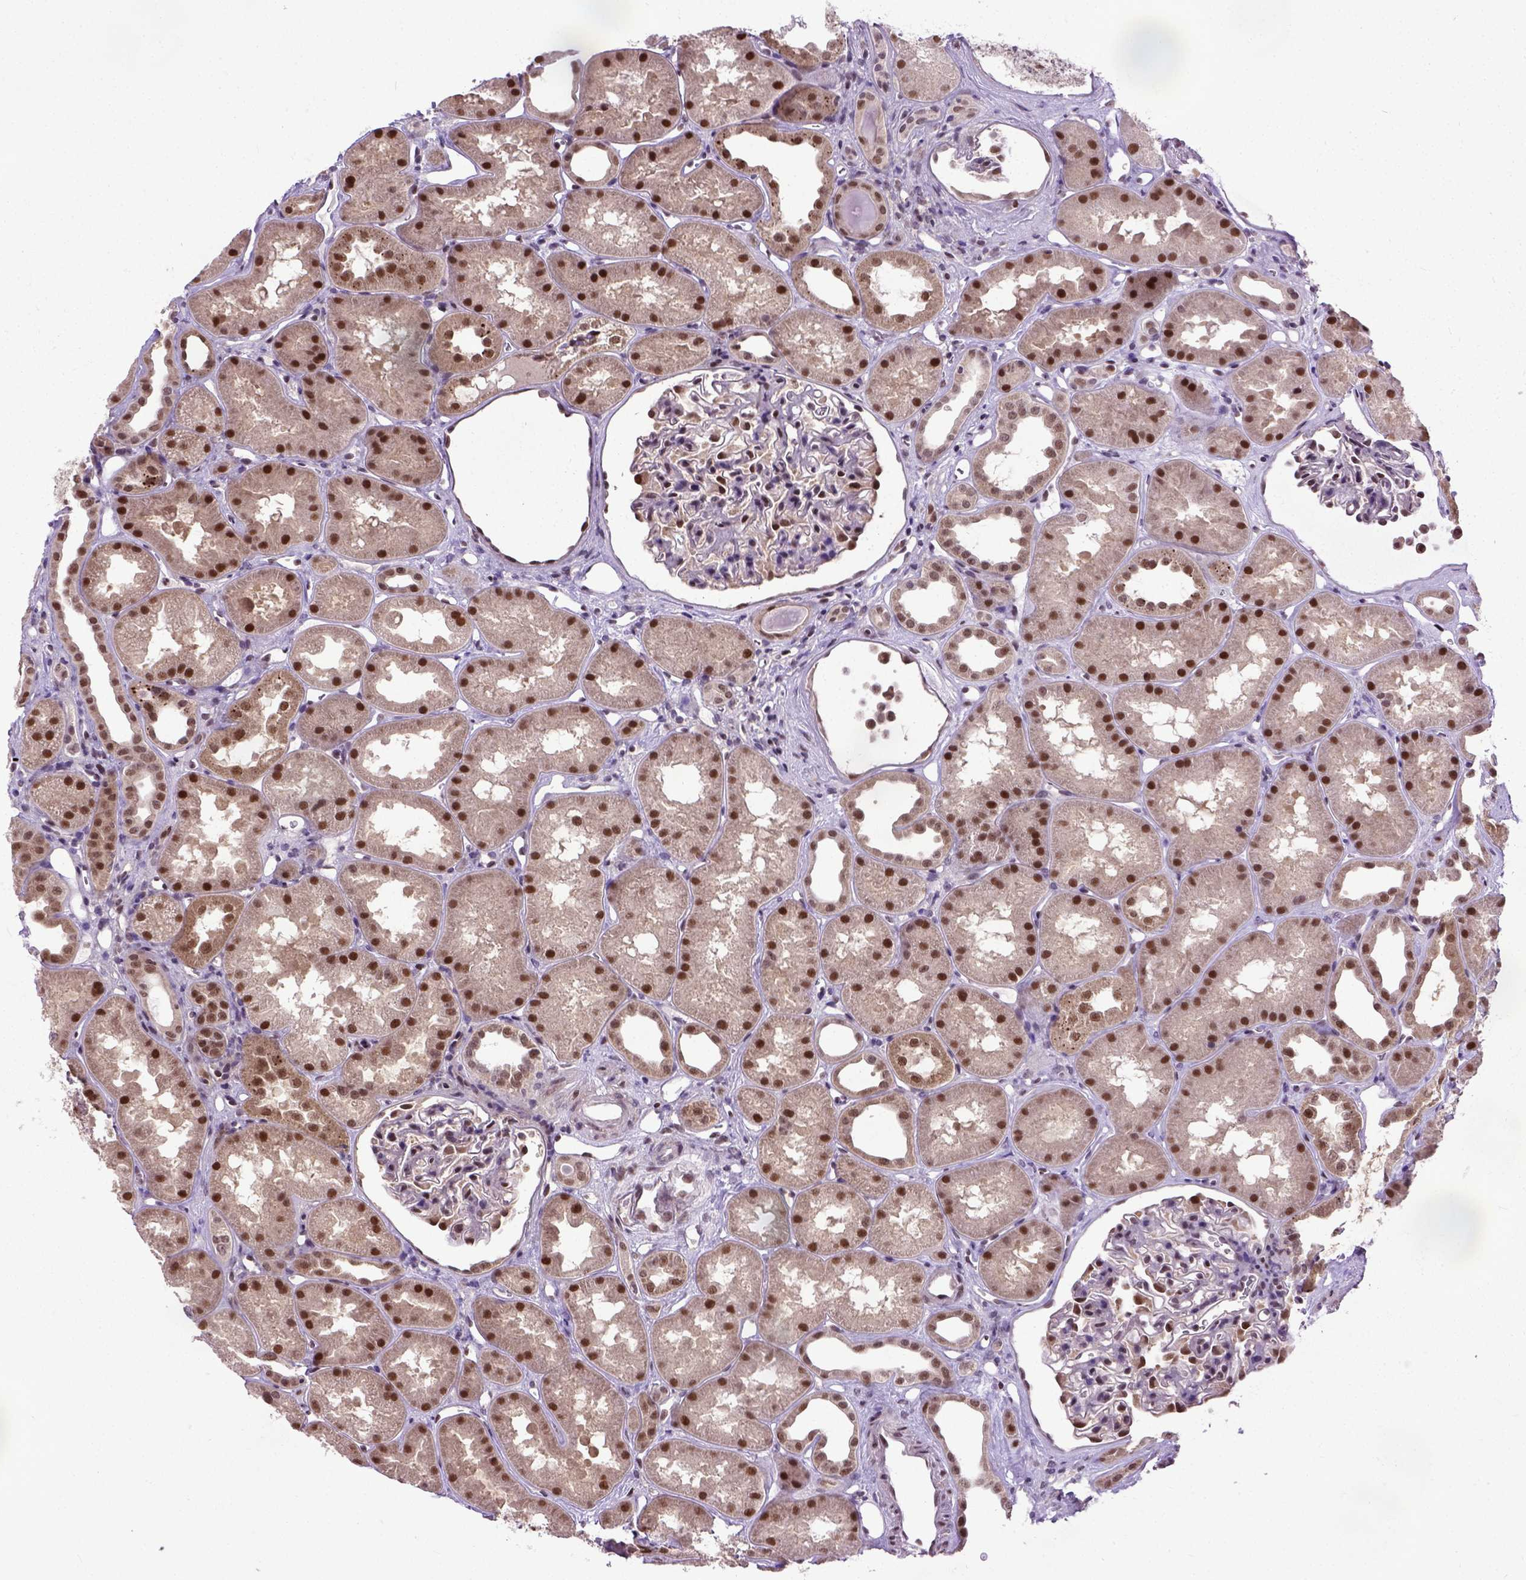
{"staining": {"intensity": "moderate", "quantity": "25%-75%", "location": "nuclear"}, "tissue": "kidney", "cell_type": "Cells in glomeruli", "image_type": "normal", "snomed": [{"axis": "morphology", "description": "Normal tissue, NOS"}, {"axis": "topography", "description": "Kidney"}], "caption": "Immunohistochemical staining of unremarkable human kidney exhibits 25%-75% levels of moderate nuclear protein positivity in approximately 25%-75% of cells in glomeruli. (DAB = brown stain, brightfield microscopy at high magnification).", "gene": "UBA3", "patient": {"sex": "male", "age": 61}}